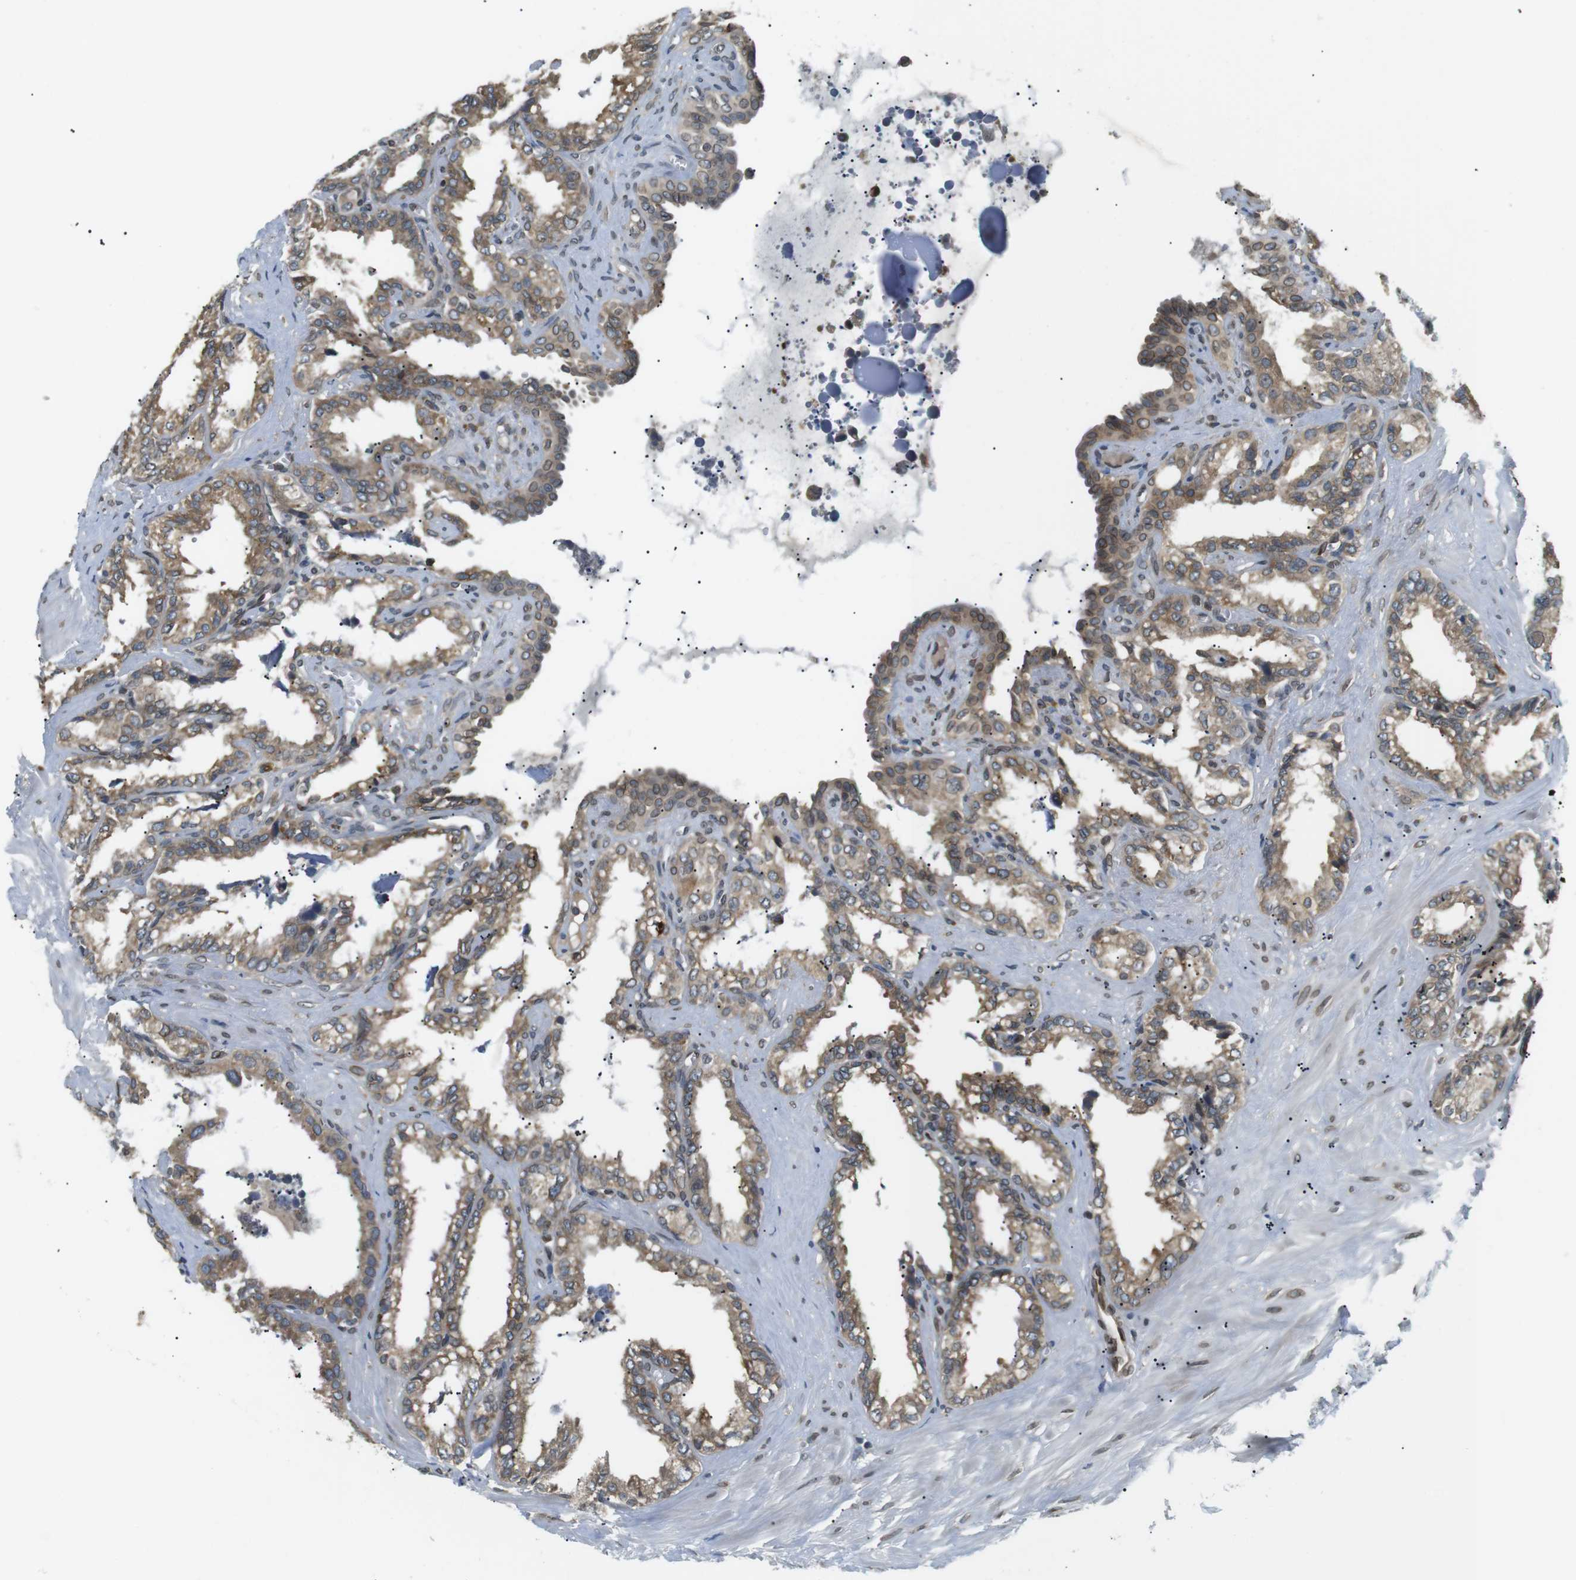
{"staining": {"intensity": "moderate", "quantity": ">75%", "location": "cytoplasmic/membranous"}, "tissue": "seminal vesicle", "cell_type": "Glandular cells", "image_type": "normal", "snomed": [{"axis": "morphology", "description": "Normal tissue, NOS"}, {"axis": "topography", "description": "Seminal veicle"}], "caption": "Immunohistochemistry (IHC) staining of unremarkable seminal vesicle, which exhibits medium levels of moderate cytoplasmic/membranous positivity in about >75% of glandular cells indicating moderate cytoplasmic/membranous protein expression. The staining was performed using DAB (brown) for protein detection and nuclei were counterstained in hematoxylin (blue).", "gene": "TMX4", "patient": {"sex": "male", "age": 64}}